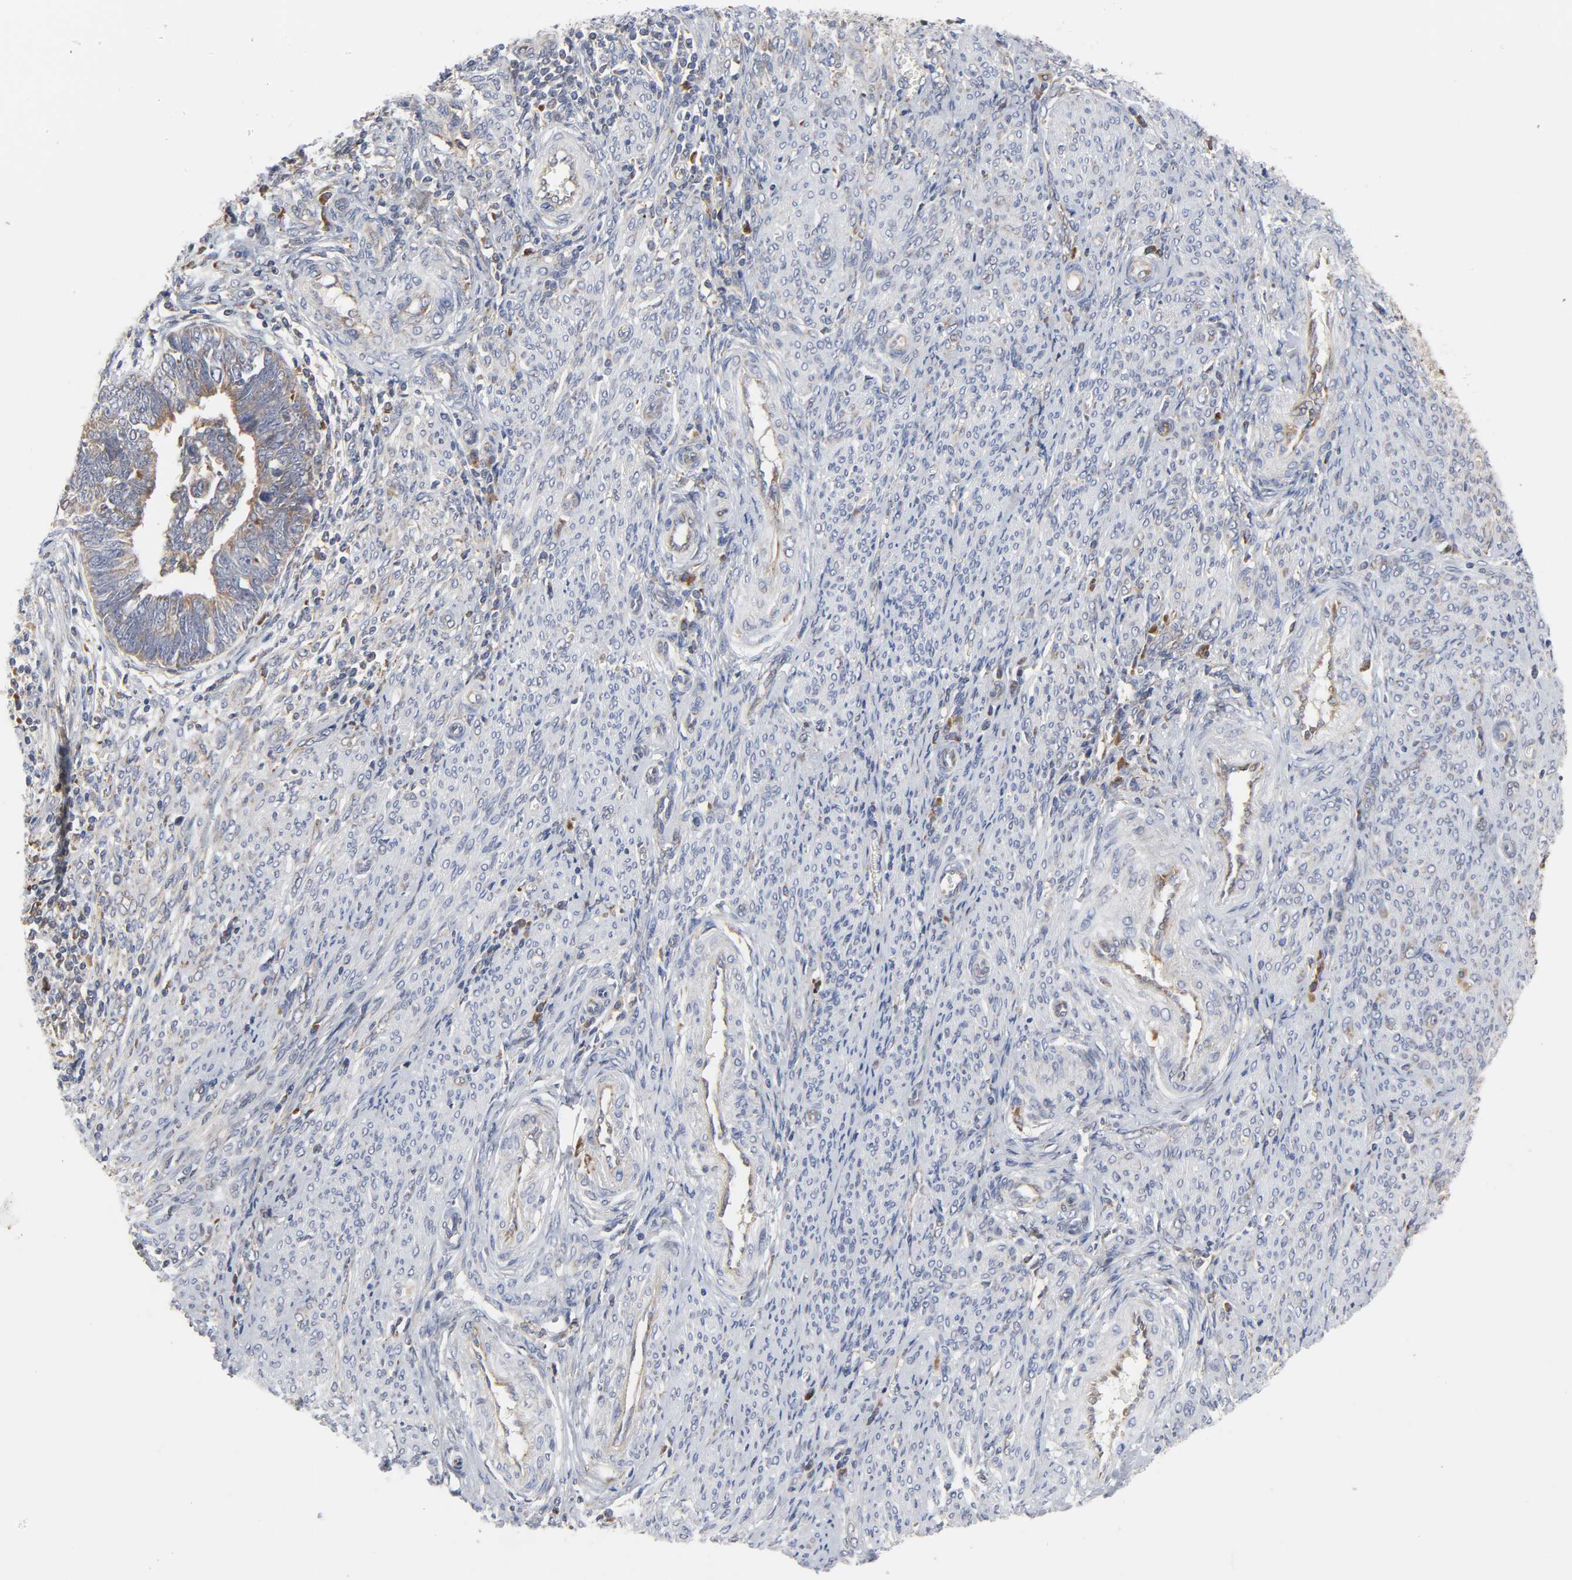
{"staining": {"intensity": "moderate", "quantity": ">75%", "location": "cytoplasmic/membranous"}, "tissue": "endometrial cancer", "cell_type": "Tumor cells", "image_type": "cancer", "snomed": [{"axis": "morphology", "description": "Adenocarcinoma, NOS"}, {"axis": "topography", "description": "Endometrium"}], "caption": "DAB immunohistochemical staining of human endometrial cancer exhibits moderate cytoplasmic/membranous protein expression in about >75% of tumor cells.", "gene": "BAX", "patient": {"sex": "female", "age": 75}}